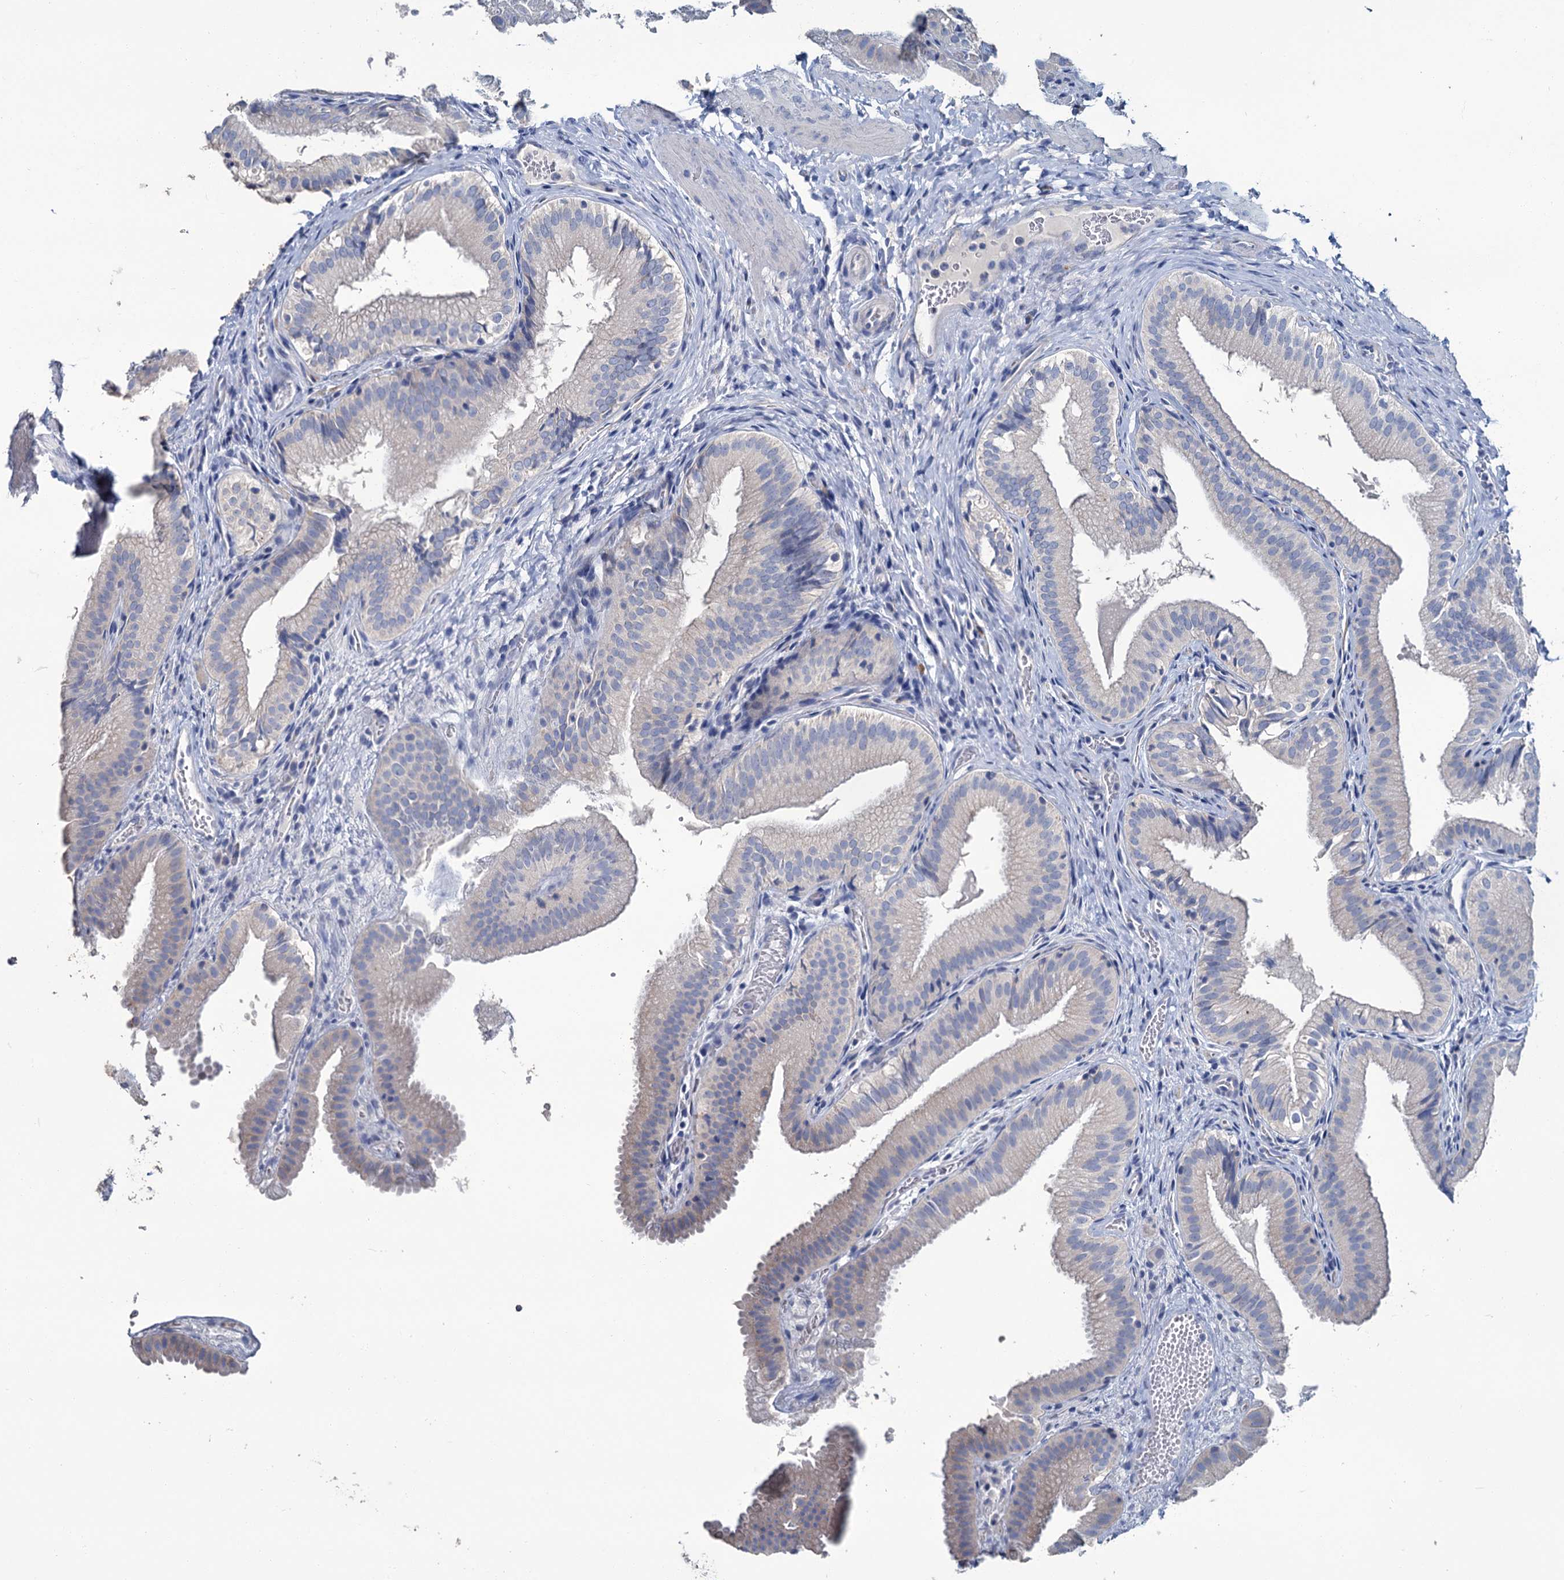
{"staining": {"intensity": "negative", "quantity": "none", "location": "none"}, "tissue": "gallbladder", "cell_type": "Glandular cells", "image_type": "normal", "snomed": [{"axis": "morphology", "description": "Normal tissue, NOS"}, {"axis": "topography", "description": "Gallbladder"}], "caption": "This histopathology image is of normal gallbladder stained with immunohistochemistry to label a protein in brown with the nuclei are counter-stained blue. There is no expression in glandular cells.", "gene": "SNCB", "patient": {"sex": "female", "age": 30}}